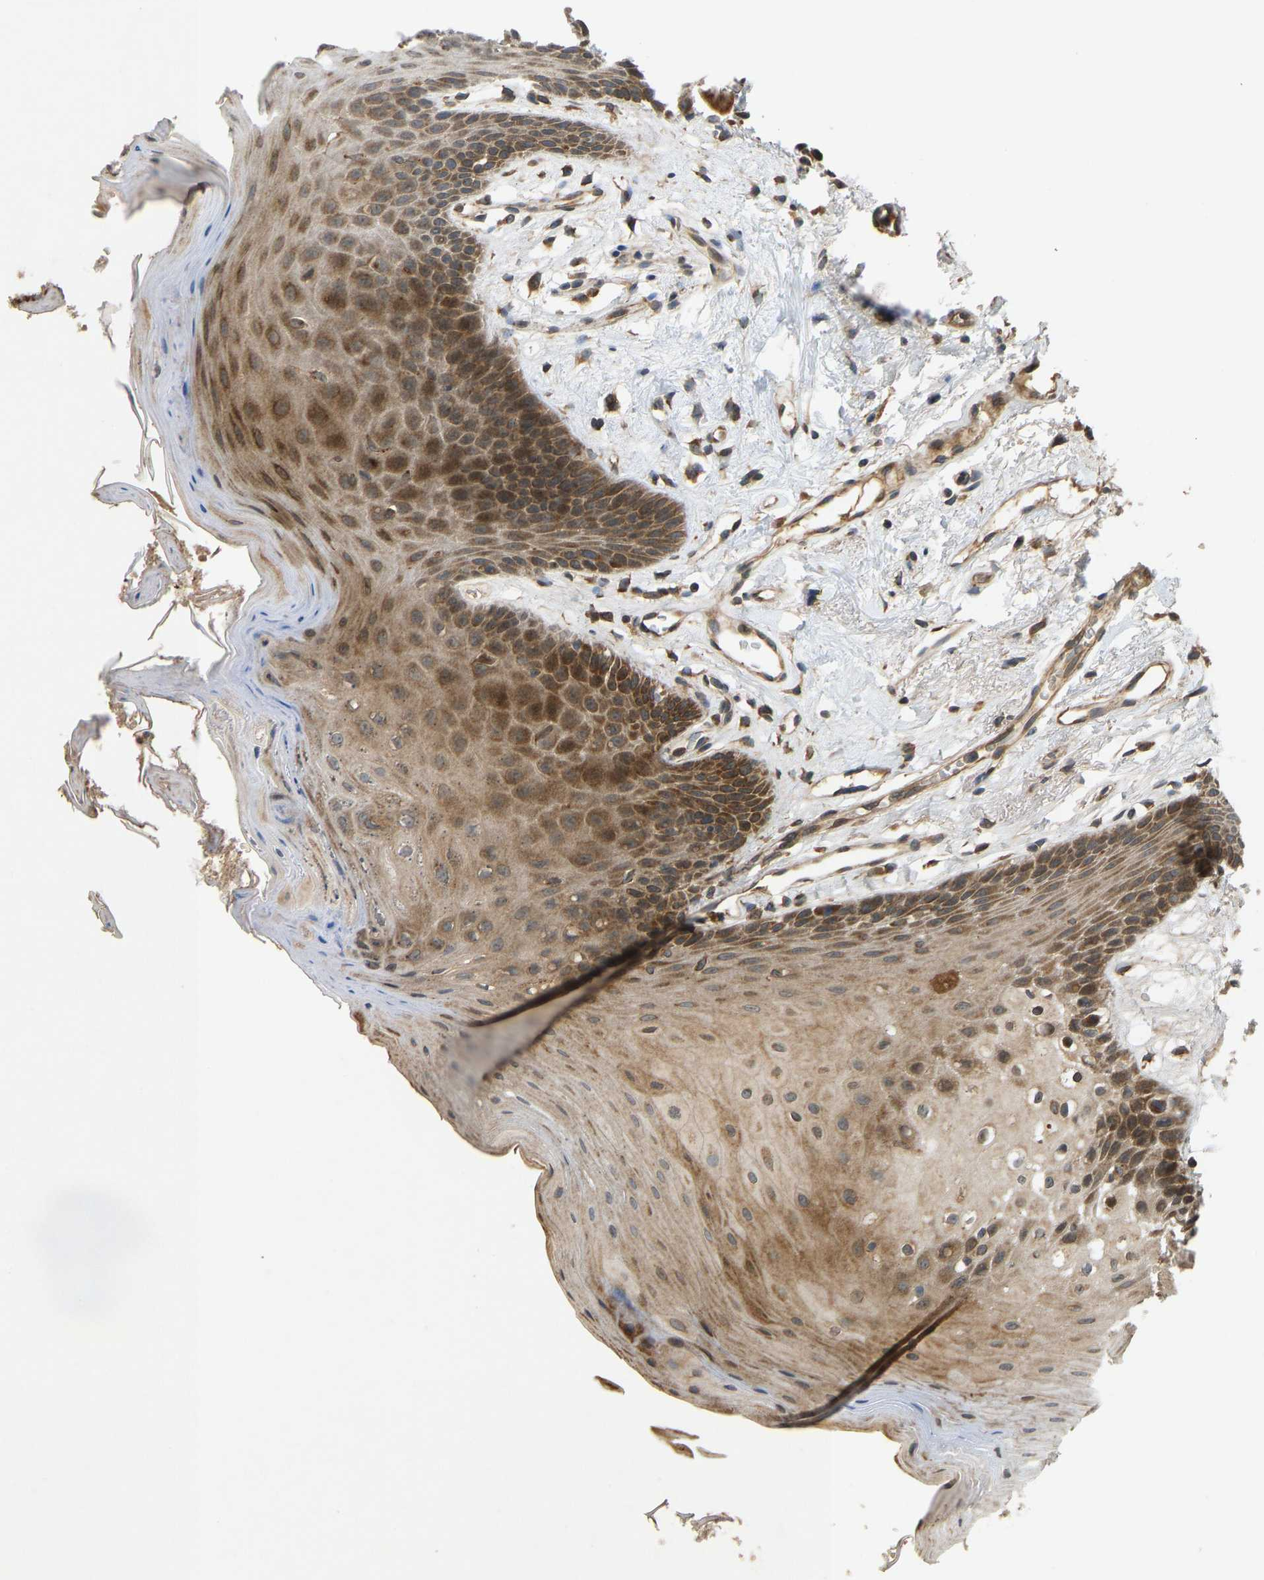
{"staining": {"intensity": "moderate", "quantity": ">75%", "location": "cytoplasmic/membranous"}, "tissue": "oral mucosa", "cell_type": "Squamous epithelial cells", "image_type": "normal", "snomed": [{"axis": "morphology", "description": "Normal tissue, NOS"}, {"axis": "morphology", "description": "Squamous cell carcinoma, NOS"}, {"axis": "topography", "description": "Oral tissue"}, {"axis": "topography", "description": "Head-Neck"}], "caption": "Protein positivity by IHC shows moderate cytoplasmic/membranous positivity in approximately >75% of squamous epithelial cells in normal oral mucosa.", "gene": "RPN2", "patient": {"sex": "male", "age": 71}}